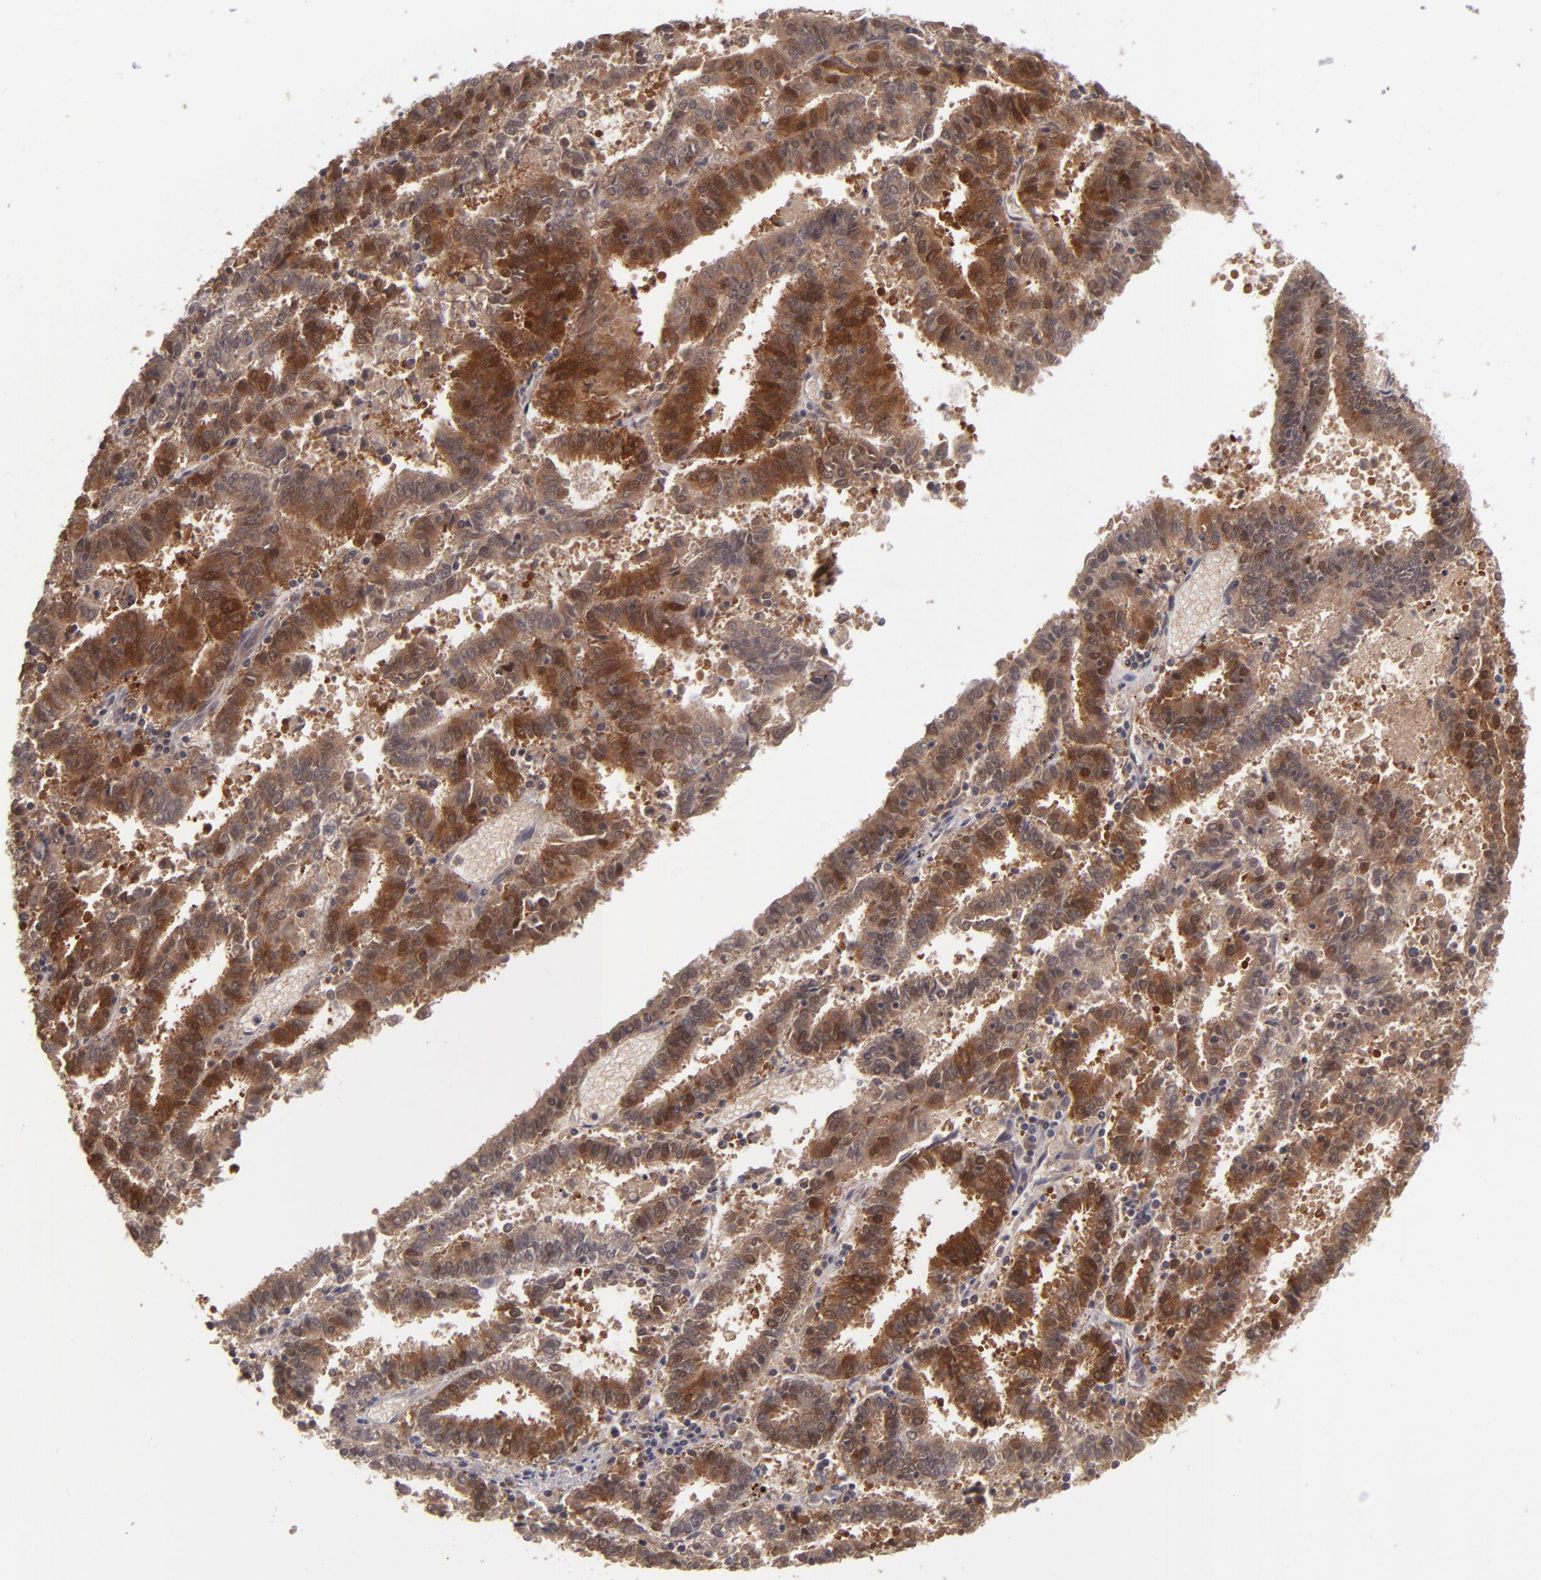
{"staining": {"intensity": "strong", "quantity": ">75%", "location": "cytoplasmic/membranous"}, "tissue": "endometrial cancer", "cell_type": "Tumor cells", "image_type": "cancer", "snomed": [{"axis": "morphology", "description": "Adenocarcinoma, NOS"}, {"axis": "topography", "description": "Uterus"}], "caption": "IHC micrograph of endometrial adenocarcinoma stained for a protein (brown), which demonstrates high levels of strong cytoplasmic/membranous expression in approximately >75% of tumor cells.", "gene": "TYMS", "patient": {"sex": "female", "age": 83}}